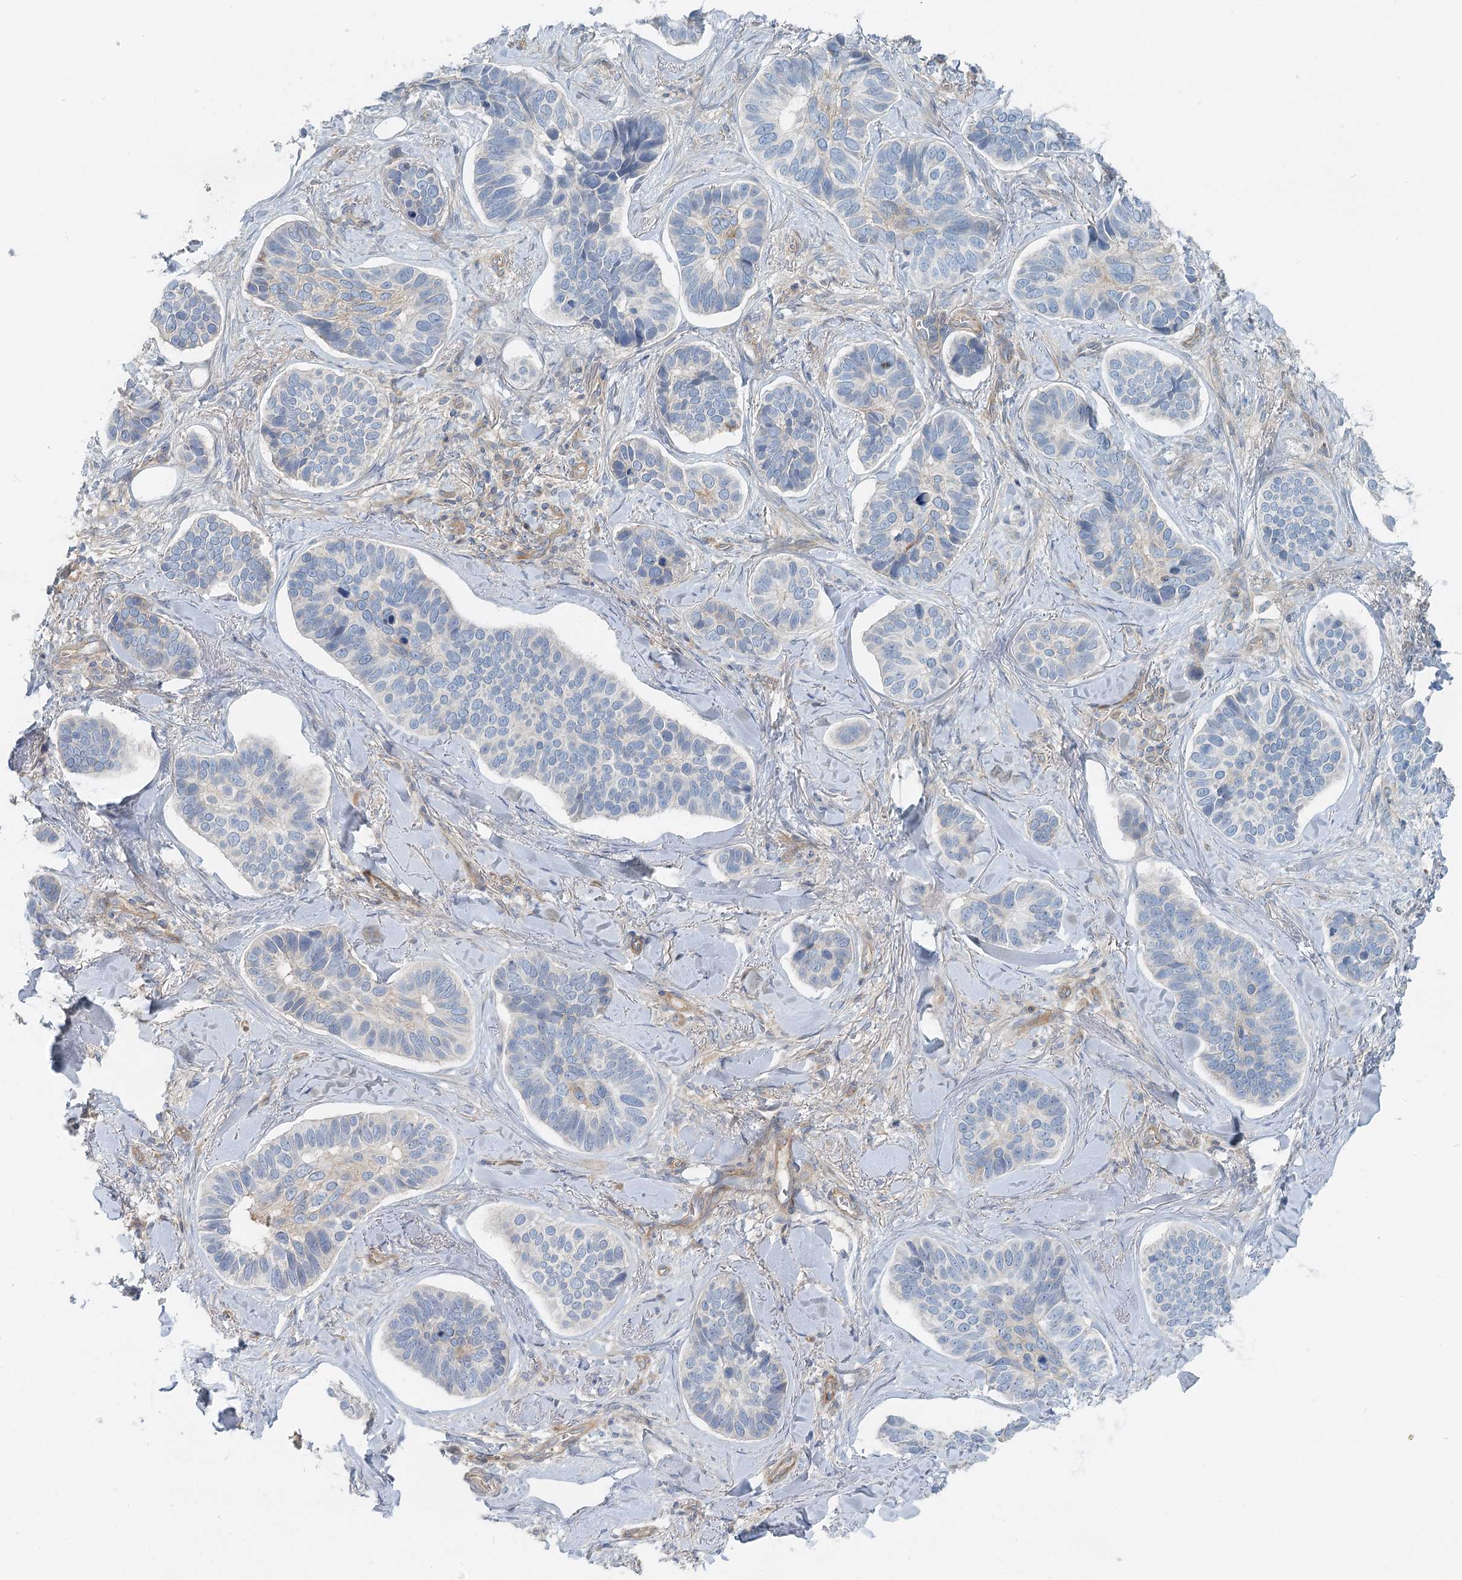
{"staining": {"intensity": "negative", "quantity": "none", "location": "none"}, "tissue": "skin cancer", "cell_type": "Tumor cells", "image_type": "cancer", "snomed": [{"axis": "morphology", "description": "Basal cell carcinoma"}, {"axis": "topography", "description": "Skin"}], "caption": "This is a image of IHC staining of basal cell carcinoma (skin), which shows no staining in tumor cells.", "gene": "DNMBP", "patient": {"sex": "male", "age": 62}}